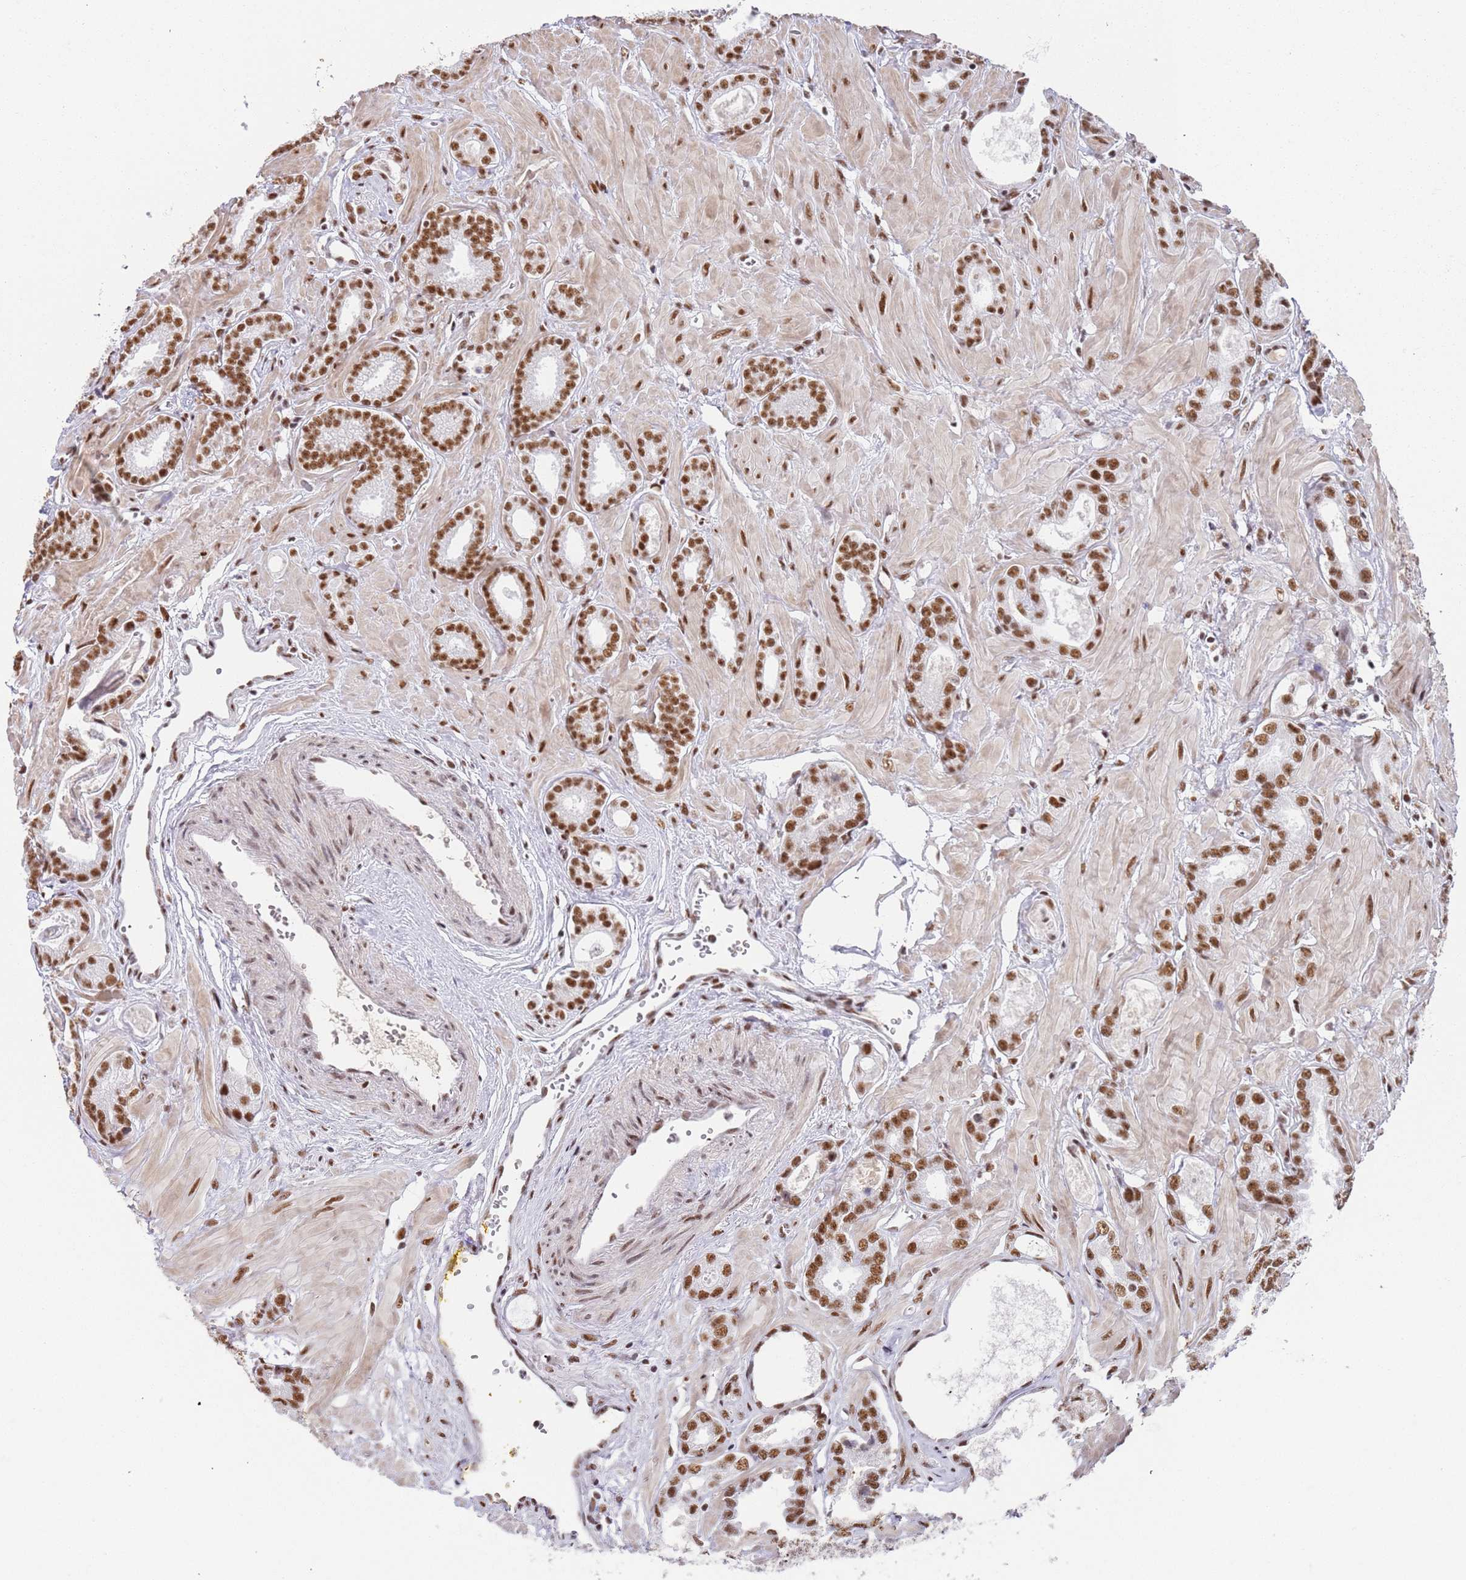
{"staining": {"intensity": "strong", "quantity": ">75%", "location": "nuclear"}, "tissue": "prostate cancer", "cell_type": "Tumor cells", "image_type": "cancer", "snomed": [{"axis": "morphology", "description": "Adenocarcinoma, Low grade"}, {"axis": "topography", "description": "Prostate"}], "caption": "The immunohistochemical stain labels strong nuclear staining in tumor cells of prostate low-grade adenocarcinoma tissue.", "gene": "AKAP8L", "patient": {"sex": "male", "age": 60}}